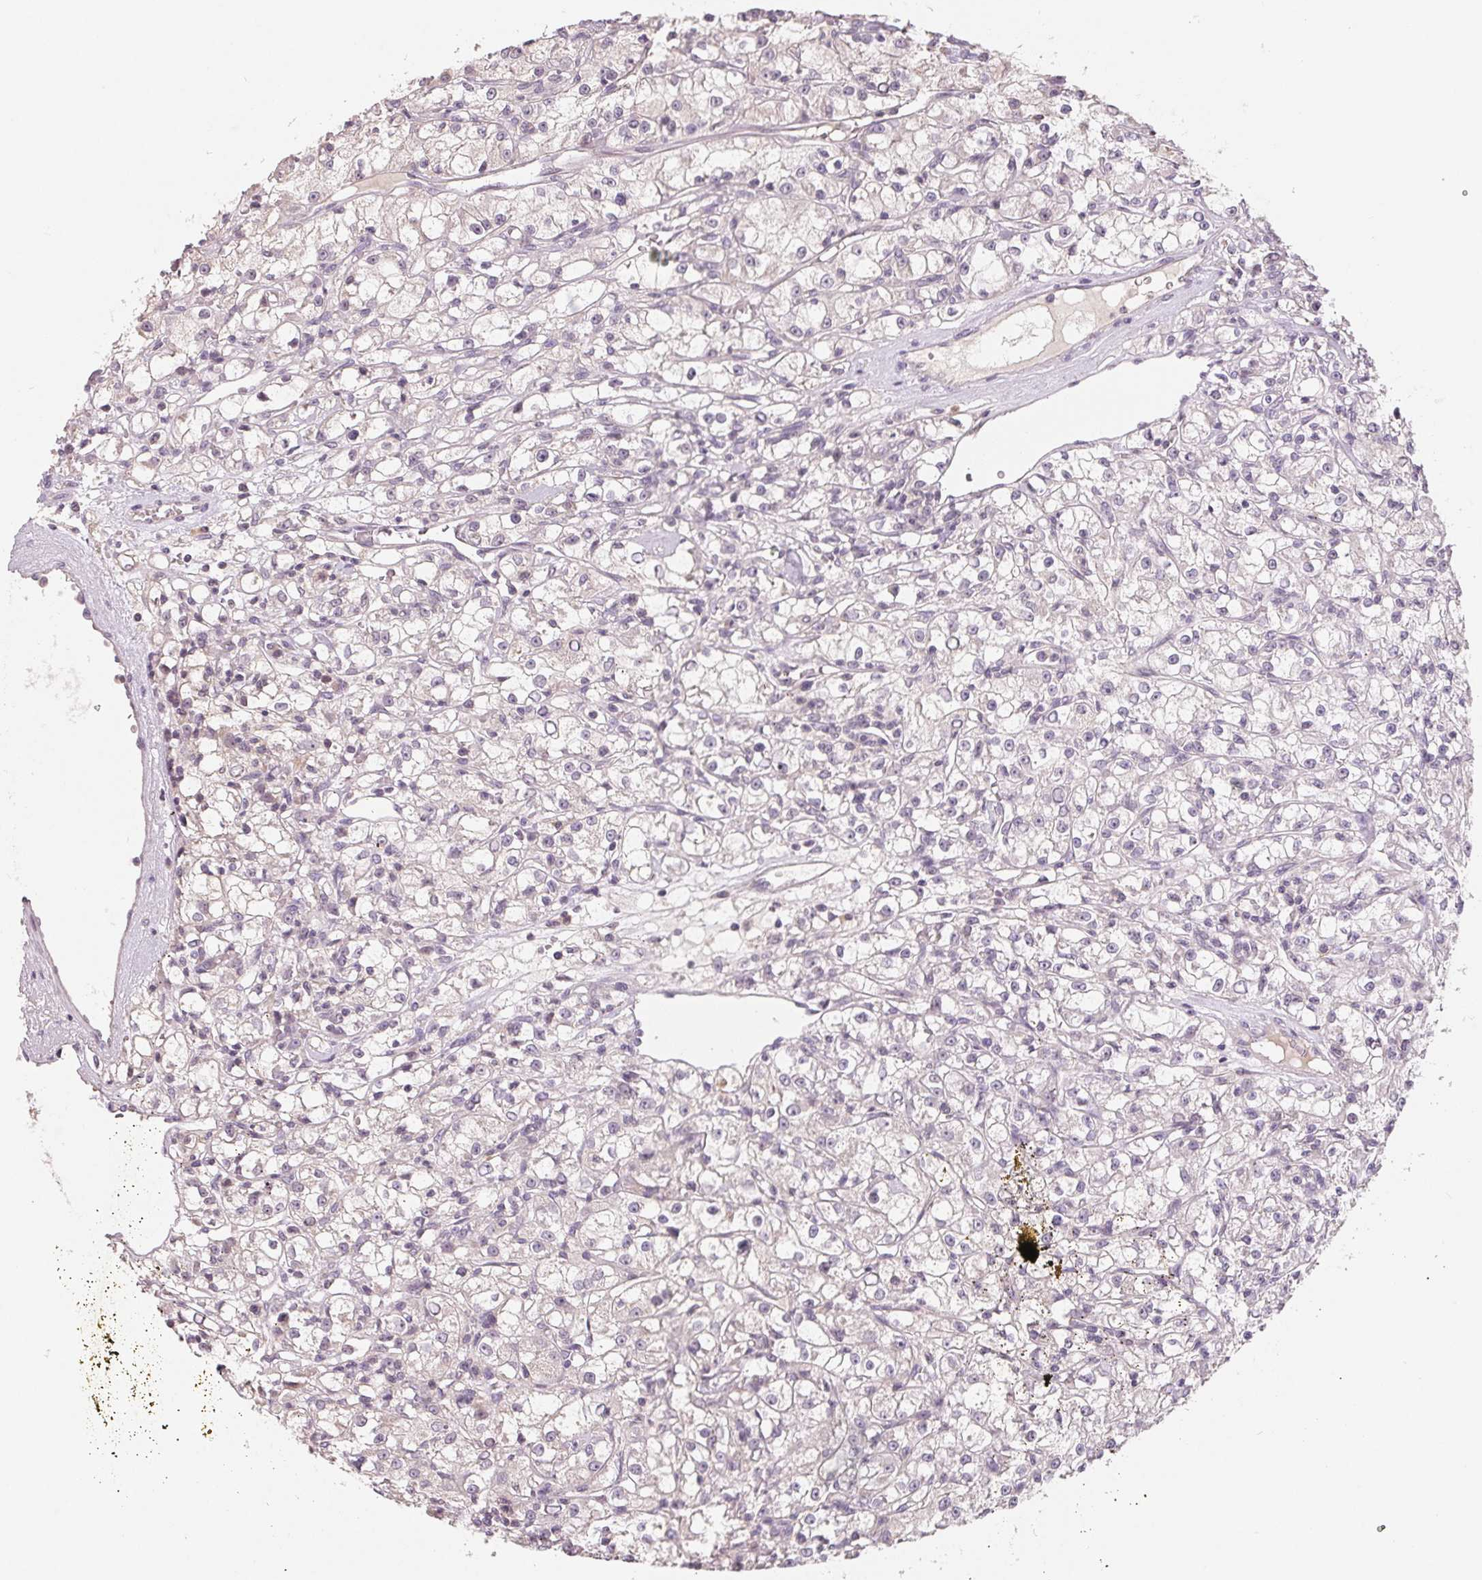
{"staining": {"intensity": "negative", "quantity": "none", "location": "none"}, "tissue": "renal cancer", "cell_type": "Tumor cells", "image_type": "cancer", "snomed": [{"axis": "morphology", "description": "Adenocarcinoma, NOS"}, {"axis": "topography", "description": "Kidney"}], "caption": "A micrograph of adenocarcinoma (renal) stained for a protein exhibits no brown staining in tumor cells.", "gene": "AQP8", "patient": {"sex": "female", "age": 59}}